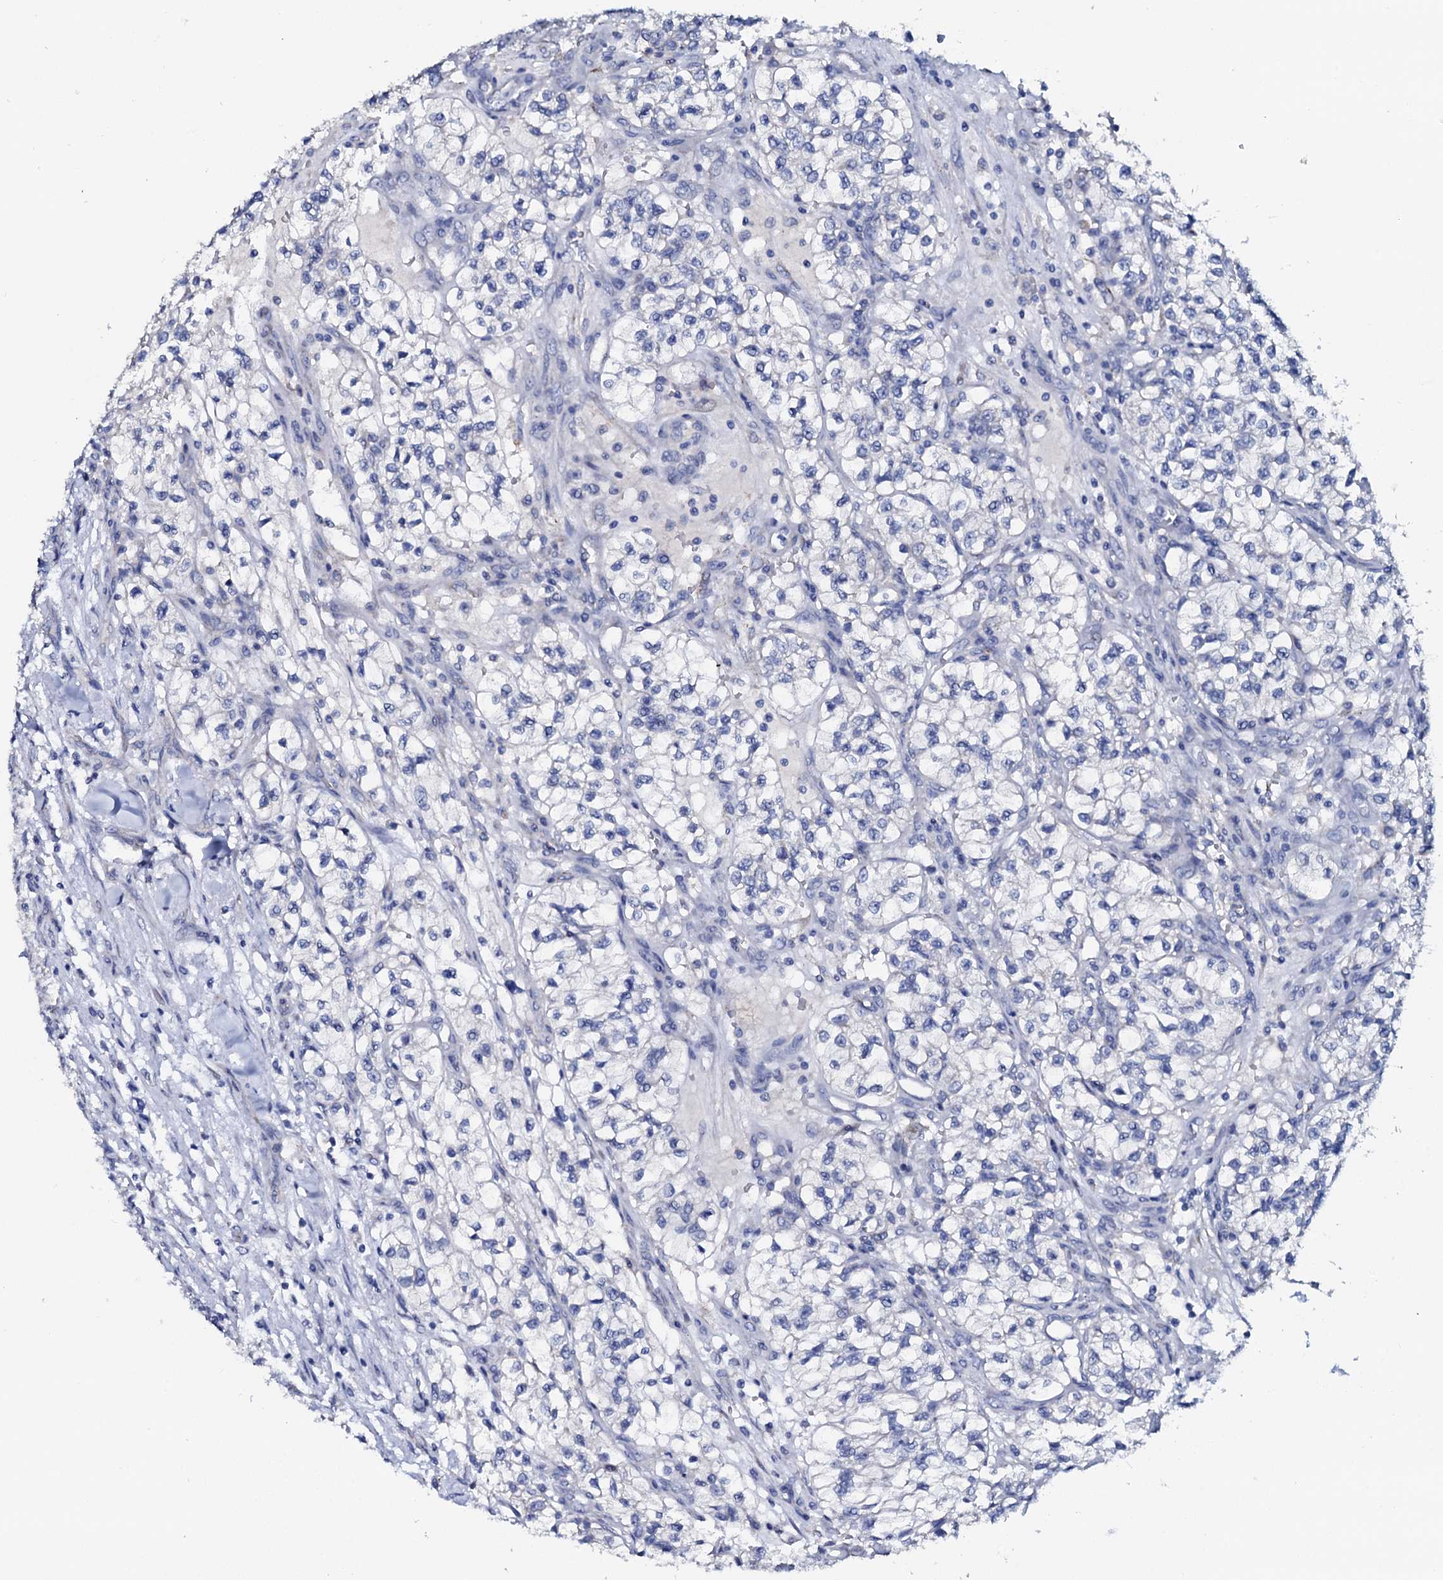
{"staining": {"intensity": "negative", "quantity": "none", "location": "none"}, "tissue": "renal cancer", "cell_type": "Tumor cells", "image_type": "cancer", "snomed": [{"axis": "morphology", "description": "Adenocarcinoma, NOS"}, {"axis": "topography", "description": "Kidney"}], "caption": "IHC histopathology image of neoplastic tissue: human renal cancer (adenocarcinoma) stained with DAB (3,3'-diaminobenzidine) demonstrates no significant protein staining in tumor cells. (DAB (3,3'-diaminobenzidine) immunohistochemistry with hematoxylin counter stain).", "gene": "AMER2", "patient": {"sex": "female", "age": 57}}